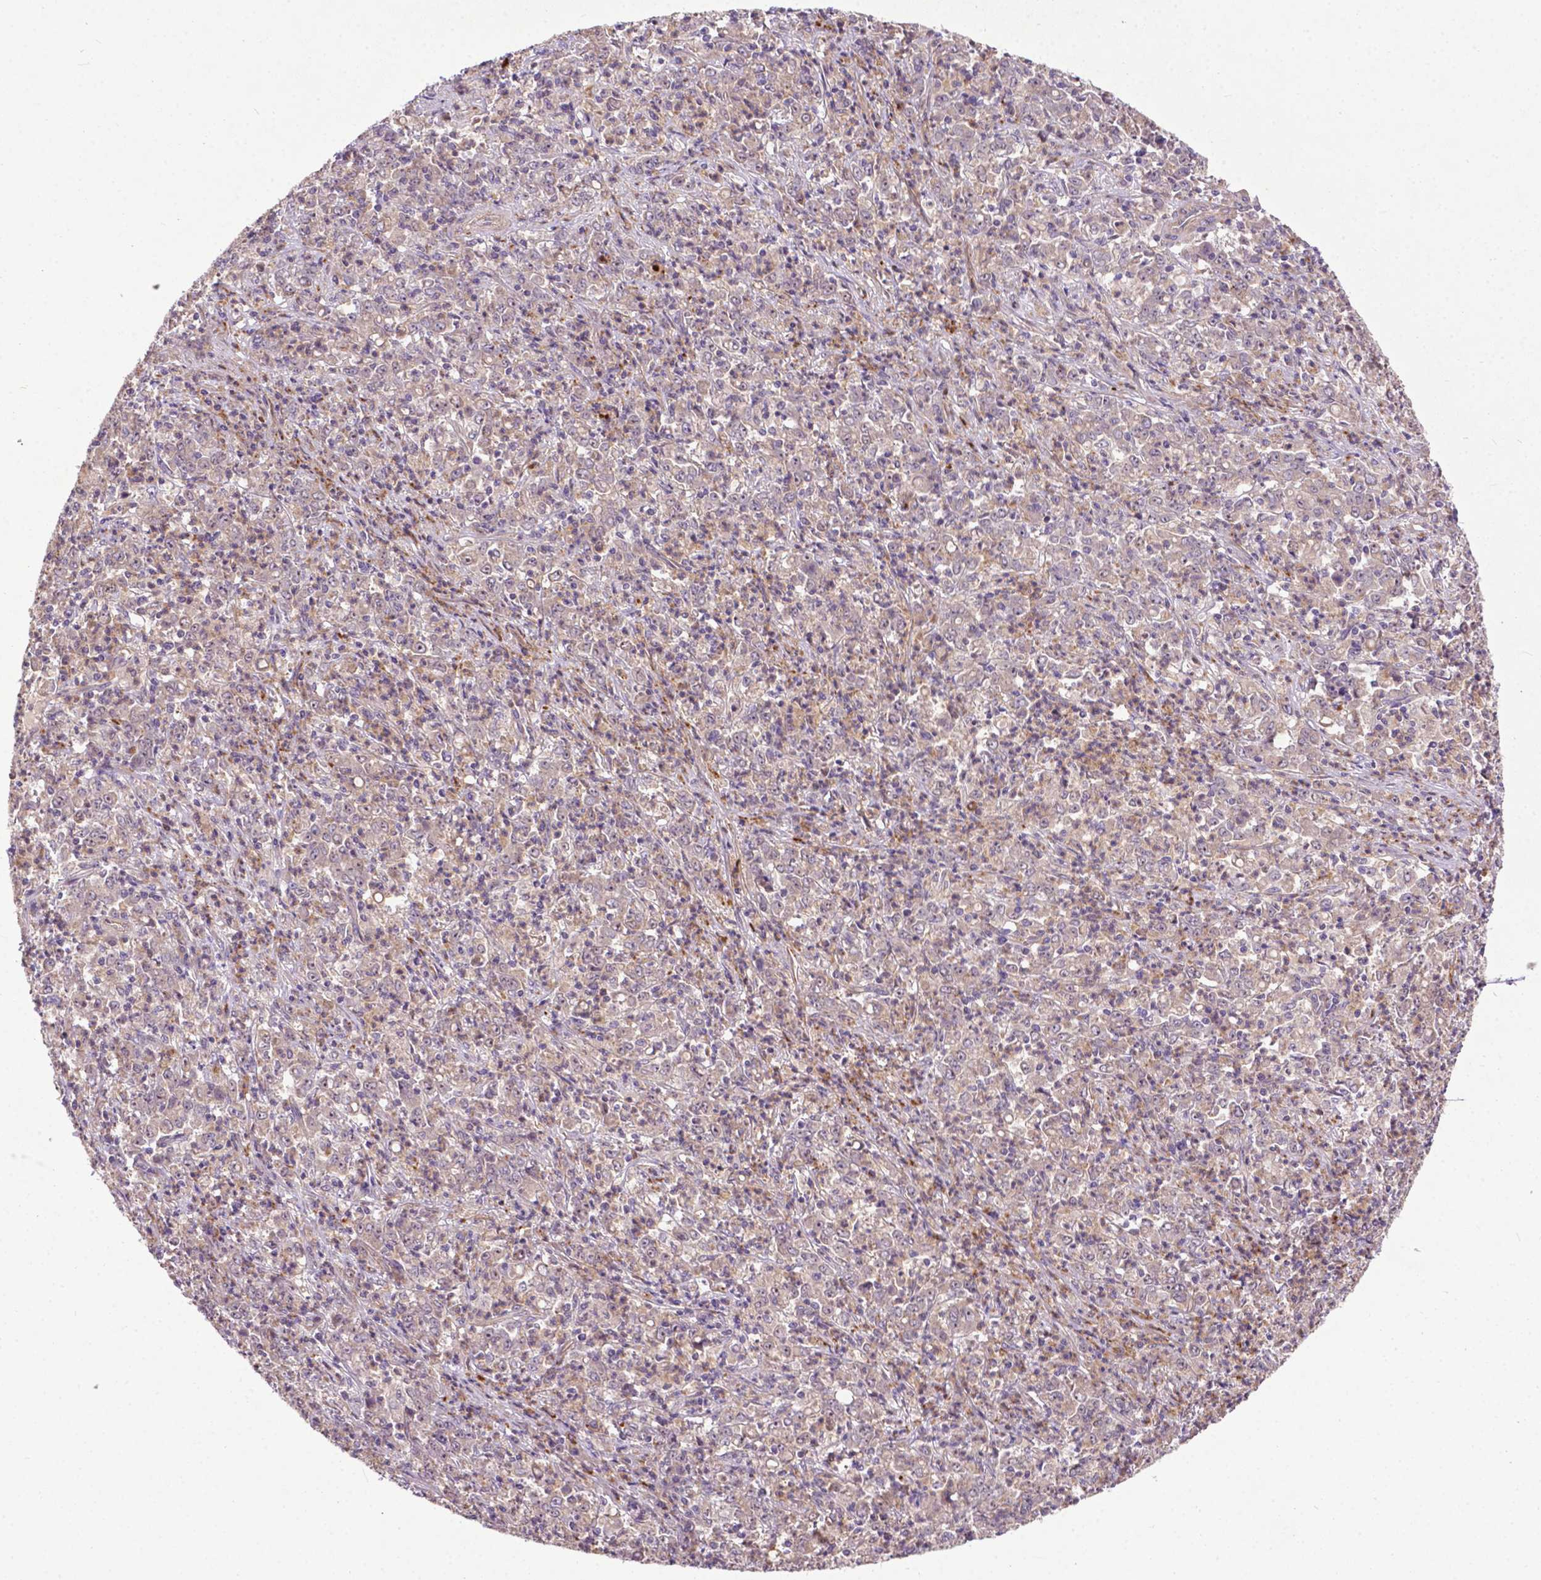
{"staining": {"intensity": "negative", "quantity": "none", "location": "none"}, "tissue": "stomach cancer", "cell_type": "Tumor cells", "image_type": "cancer", "snomed": [{"axis": "morphology", "description": "Adenocarcinoma, NOS"}, {"axis": "topography", "description": "Stomach, lower"}], "caption": "Tumor cells are negative for protein expression in human stomach cancer.", "gene": "PARP3", "patient": {"sex": "female", "age": 71}}